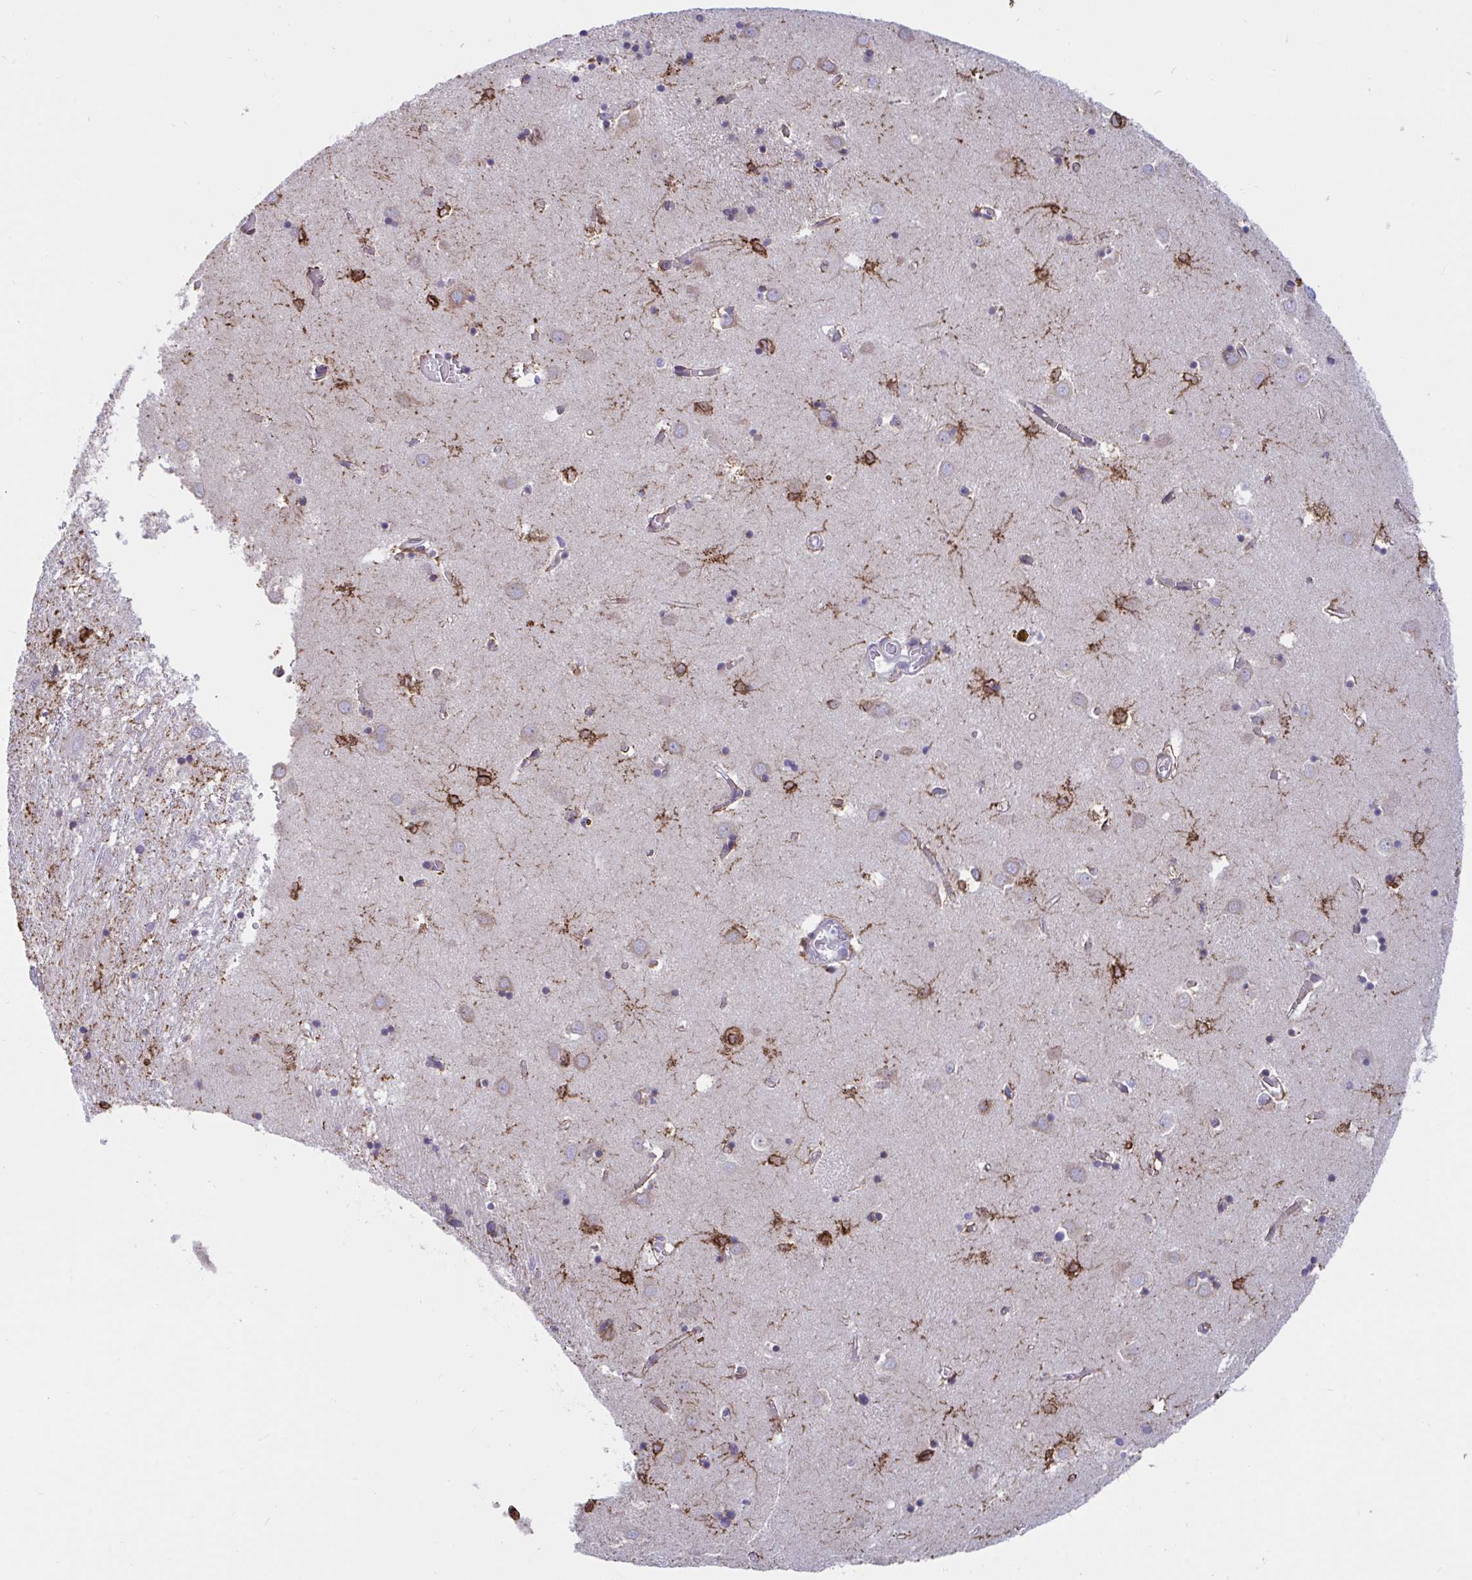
{"staining": {"intensity": "strong", "quantity": "25%-75%", "location": "cytoplasmic/membranous"}, "tissue": "caudate", "cell_type": "Glial cells", "image_type": "normal", "snomed": [{"axis": "morphology", "description": "Normal tissue, NOS"}, {"axis": "topography", "description": "Lateral ventricle wall"}], "caption": "Protein expression analysis of unremarkable caudate shows strong cytoplasmic/membranous positivity in approximately 25%-75% of glial cells. (DAB (3,3'-diaminobenzidine) IHC with brightfield microscopy, high magnification).", "gene": "ASPH", "patient": {"sex": "male", "age": 70}}